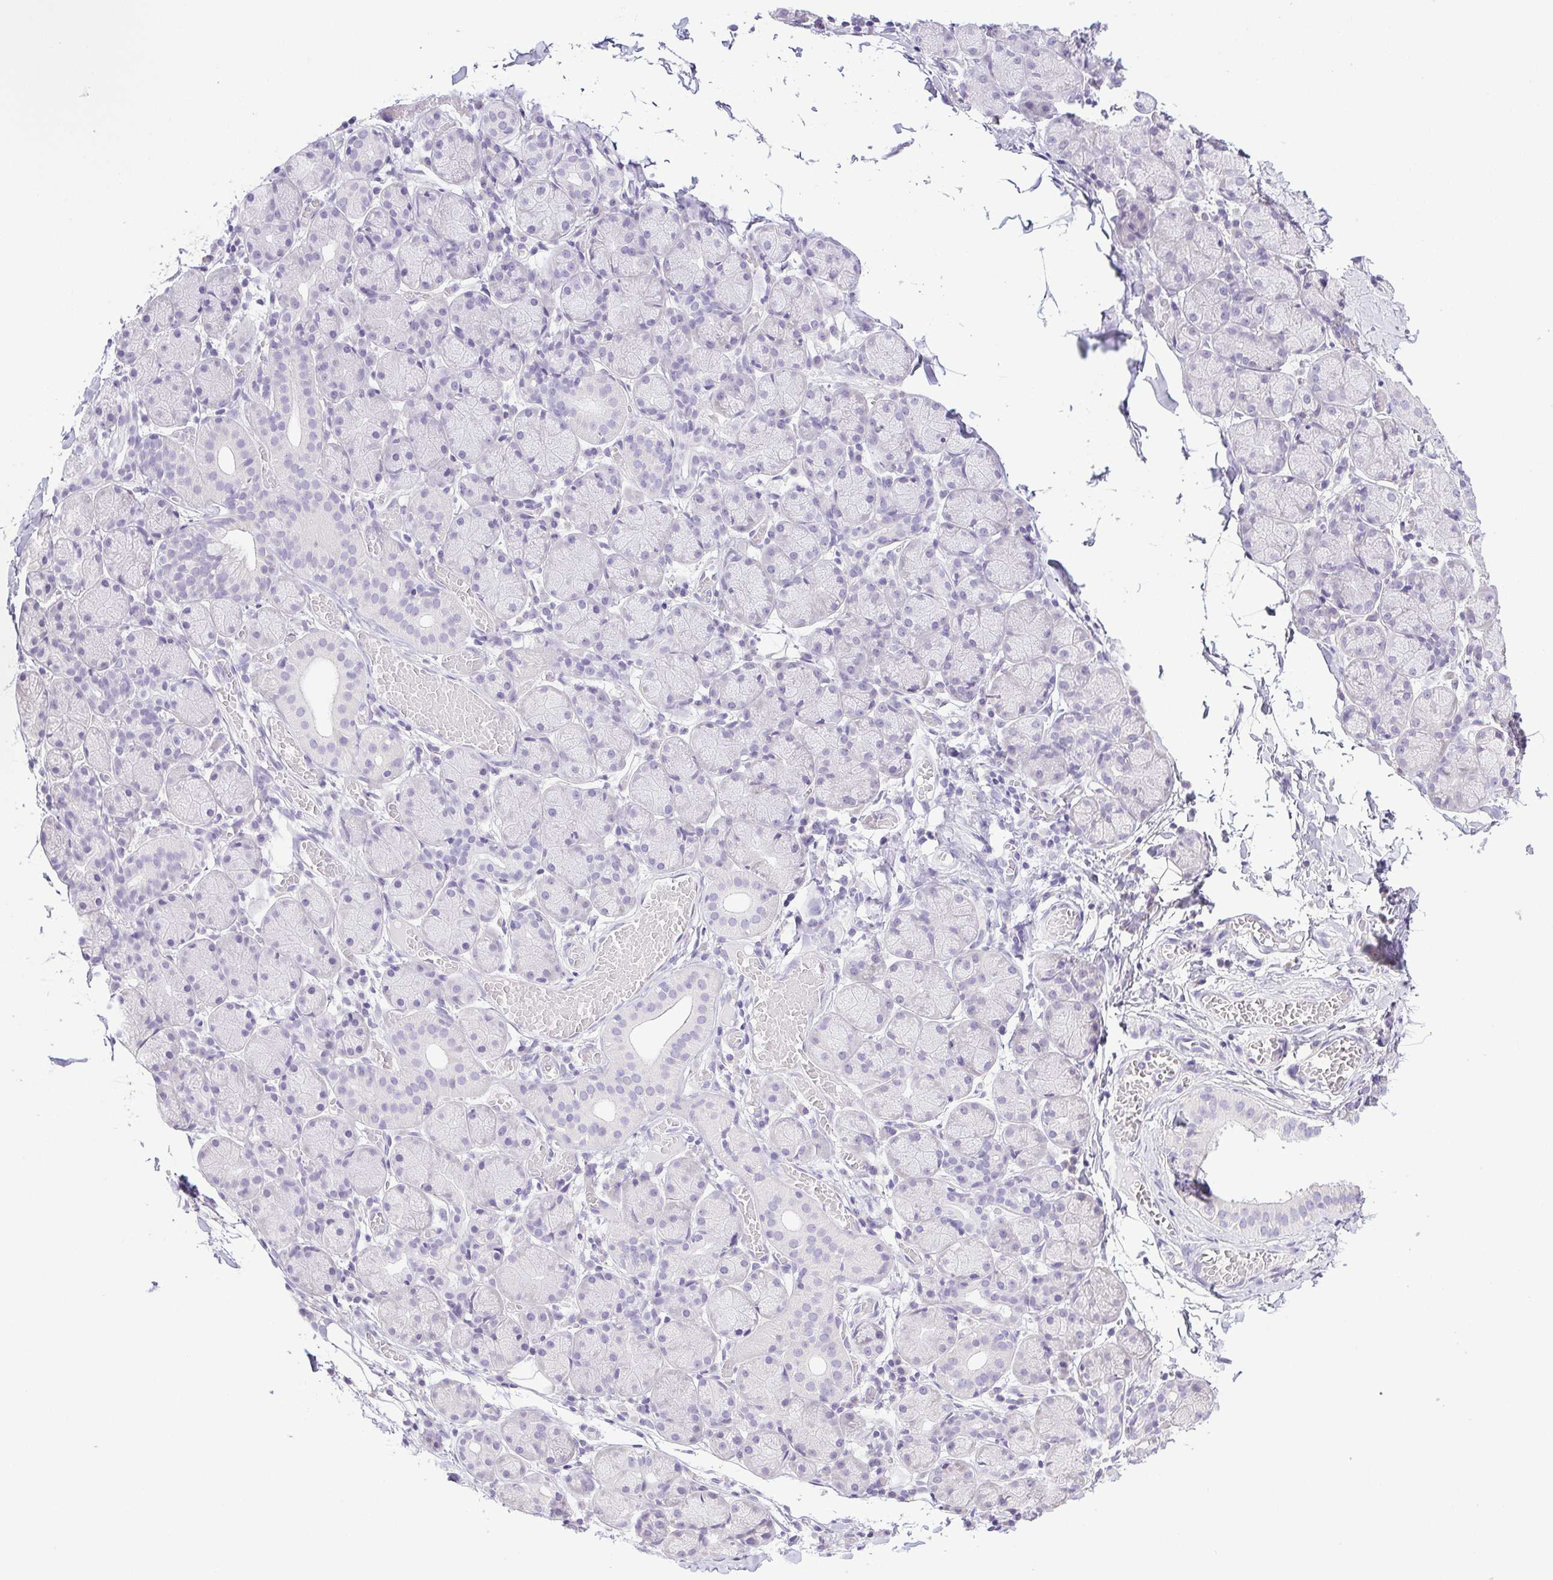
{"staining": {"intensity": "negative", "quantity": "none", "location": "none"}, "tissue": "salivary gland", "cell_type": "Glandular cells", "image_type": "normal", "snomed": [{"axis": "morphology", "description": "Normal tissue, NOS"}, {"axis": "topography", "description": "Salivary gland"}], "caption": "Protein analysis of normal salivary gland shows no significant staining in glandular cells. Nuclei are stained in blue.", "gene": "PAPPA2", "patient": {"sex": "female", "age": 24}}